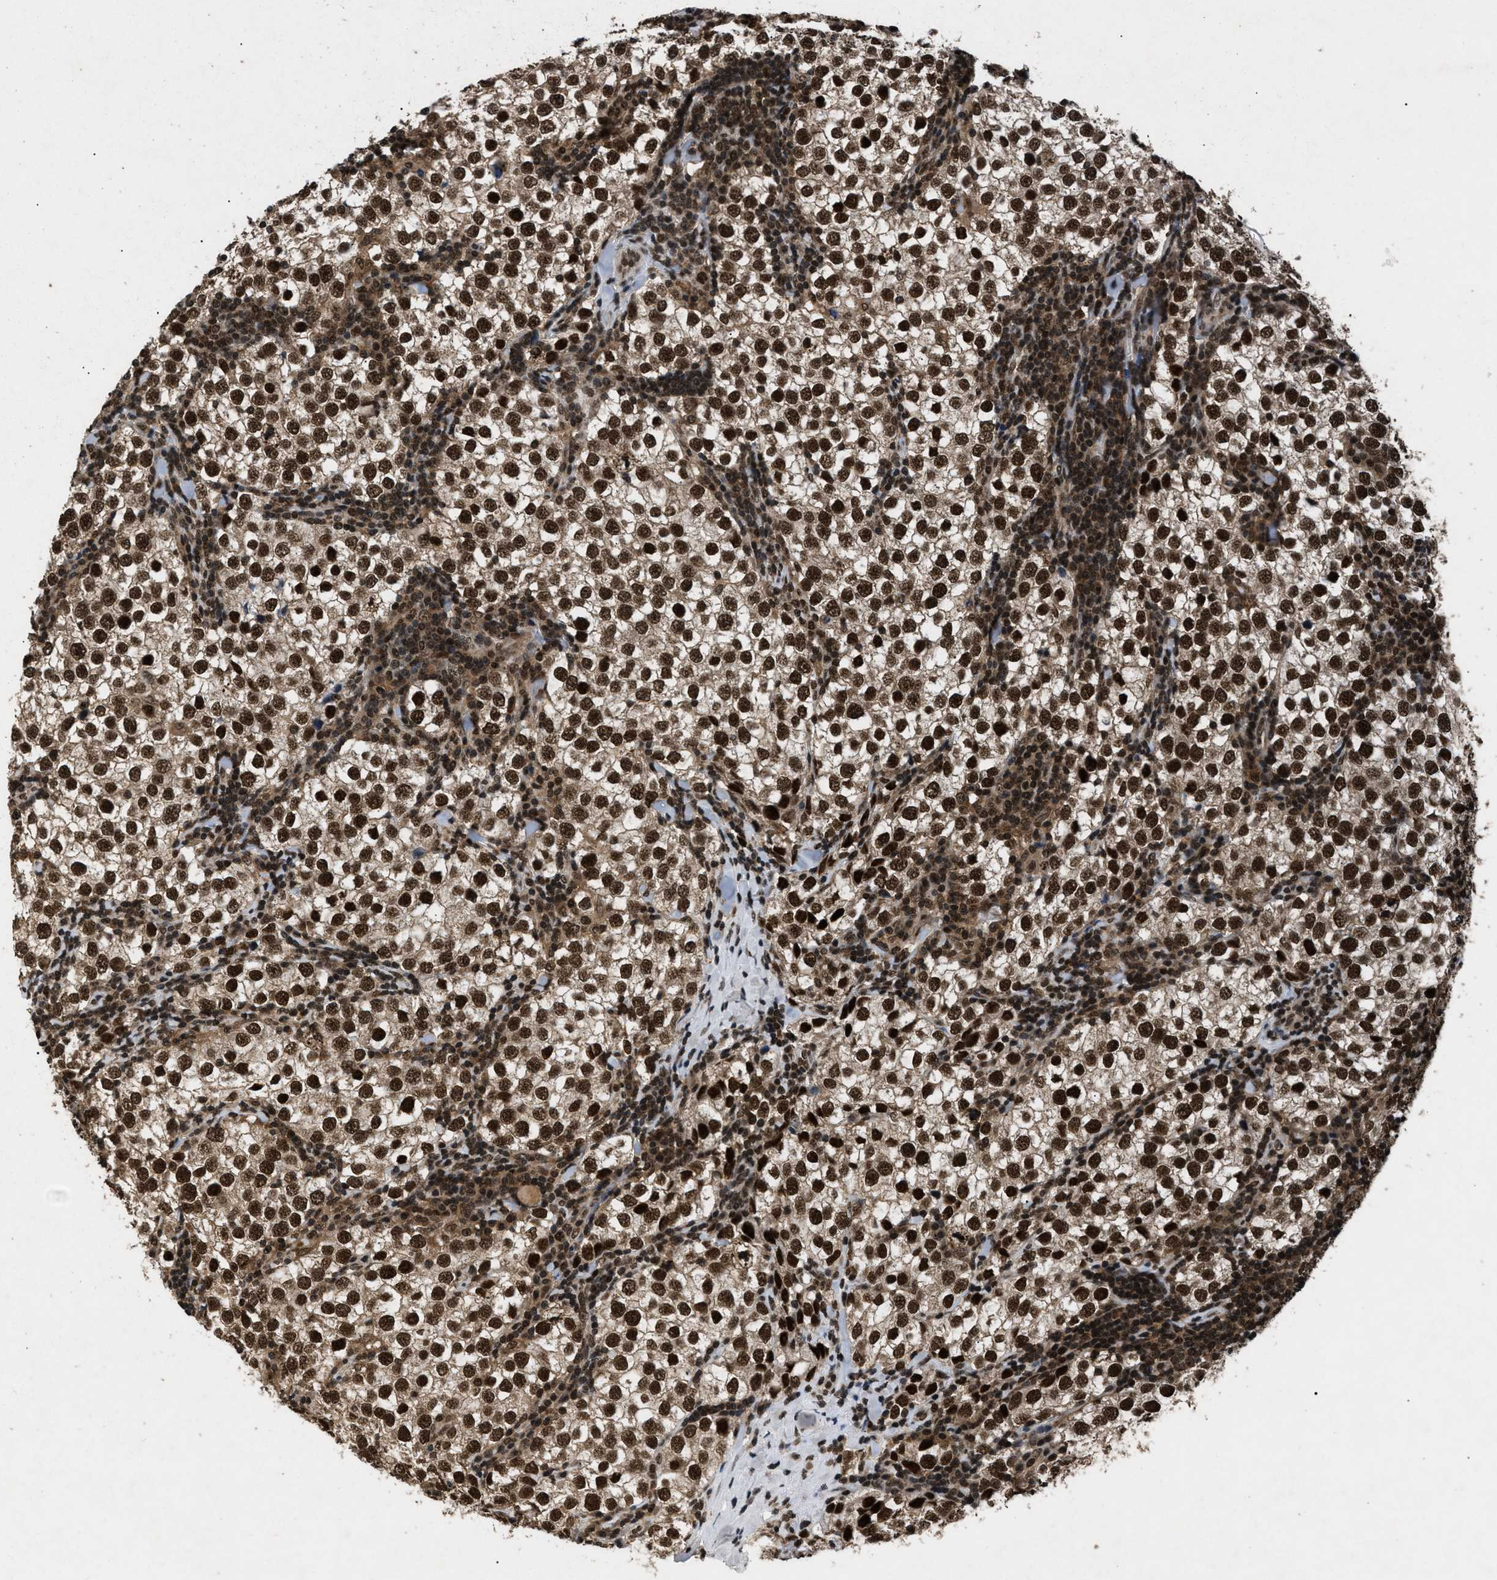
{"staining": {"intensity": "strong", "quantity": ">75%", "location": "nuclear"}, "tissue": "testis cancer", "cell_type": "Tumor cells", "image_type": "cancer", "snomed": [{"axis": "morphology", "description": "Seminoma, NOS"}, {"axis": "morphology", "description": "Carcinoma, Embryonal, NOS"}, {"axis": "topography", "description": "Testis"}], "caption": "Protein expression analysis of human embryonal carcinoma (testis) reveals strong nuclear expression in approximately >75% of tumor cells. (brown staining indicates protein expression, while blue staining denotes nuclei).", "gene": "RBM5", "patient": {"sex": "male", "age": 36}}